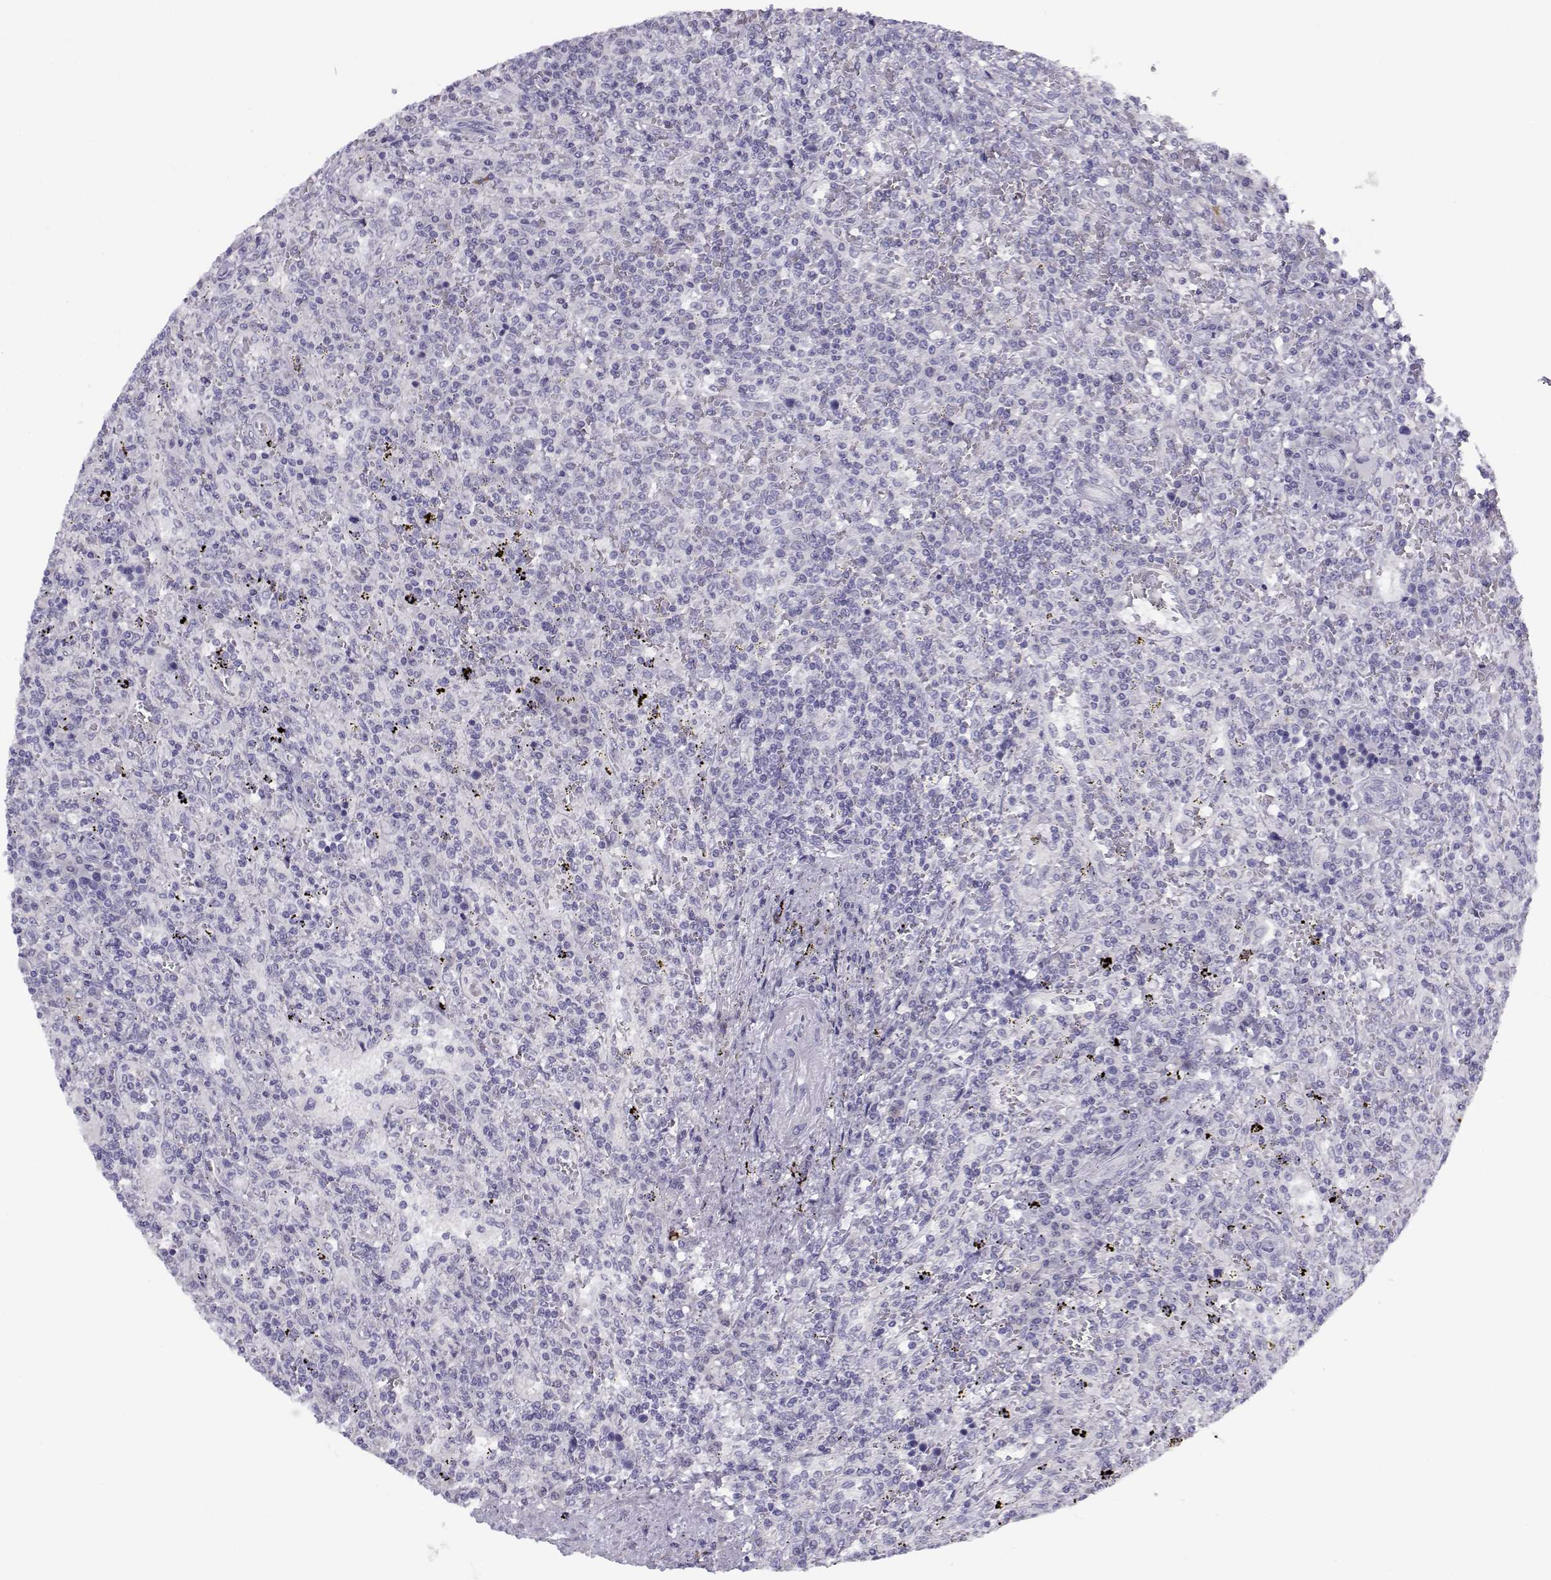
{"staining": {"intensity": "negative", "quantity": "none", "location": "none"}, "tissue": "lymphoma", "cell_type": "Tumor cells", "image_type": "cancer", "snomed": [{"axis": "morphology", "description": "Malignant lymphoma, non-Hodgkin's type, Low grade"}, {"axis": "topography", "description": "Spleen"}], "caption": "Immunohistochemistry (IHC) photomicrograph of neoplastic tissue: human lymphoma stained with DAB demonstrates no significant protein positivity in tumor cells.", "gene": "CFAP77", "patient": {"sex": "male", "age": 62}}